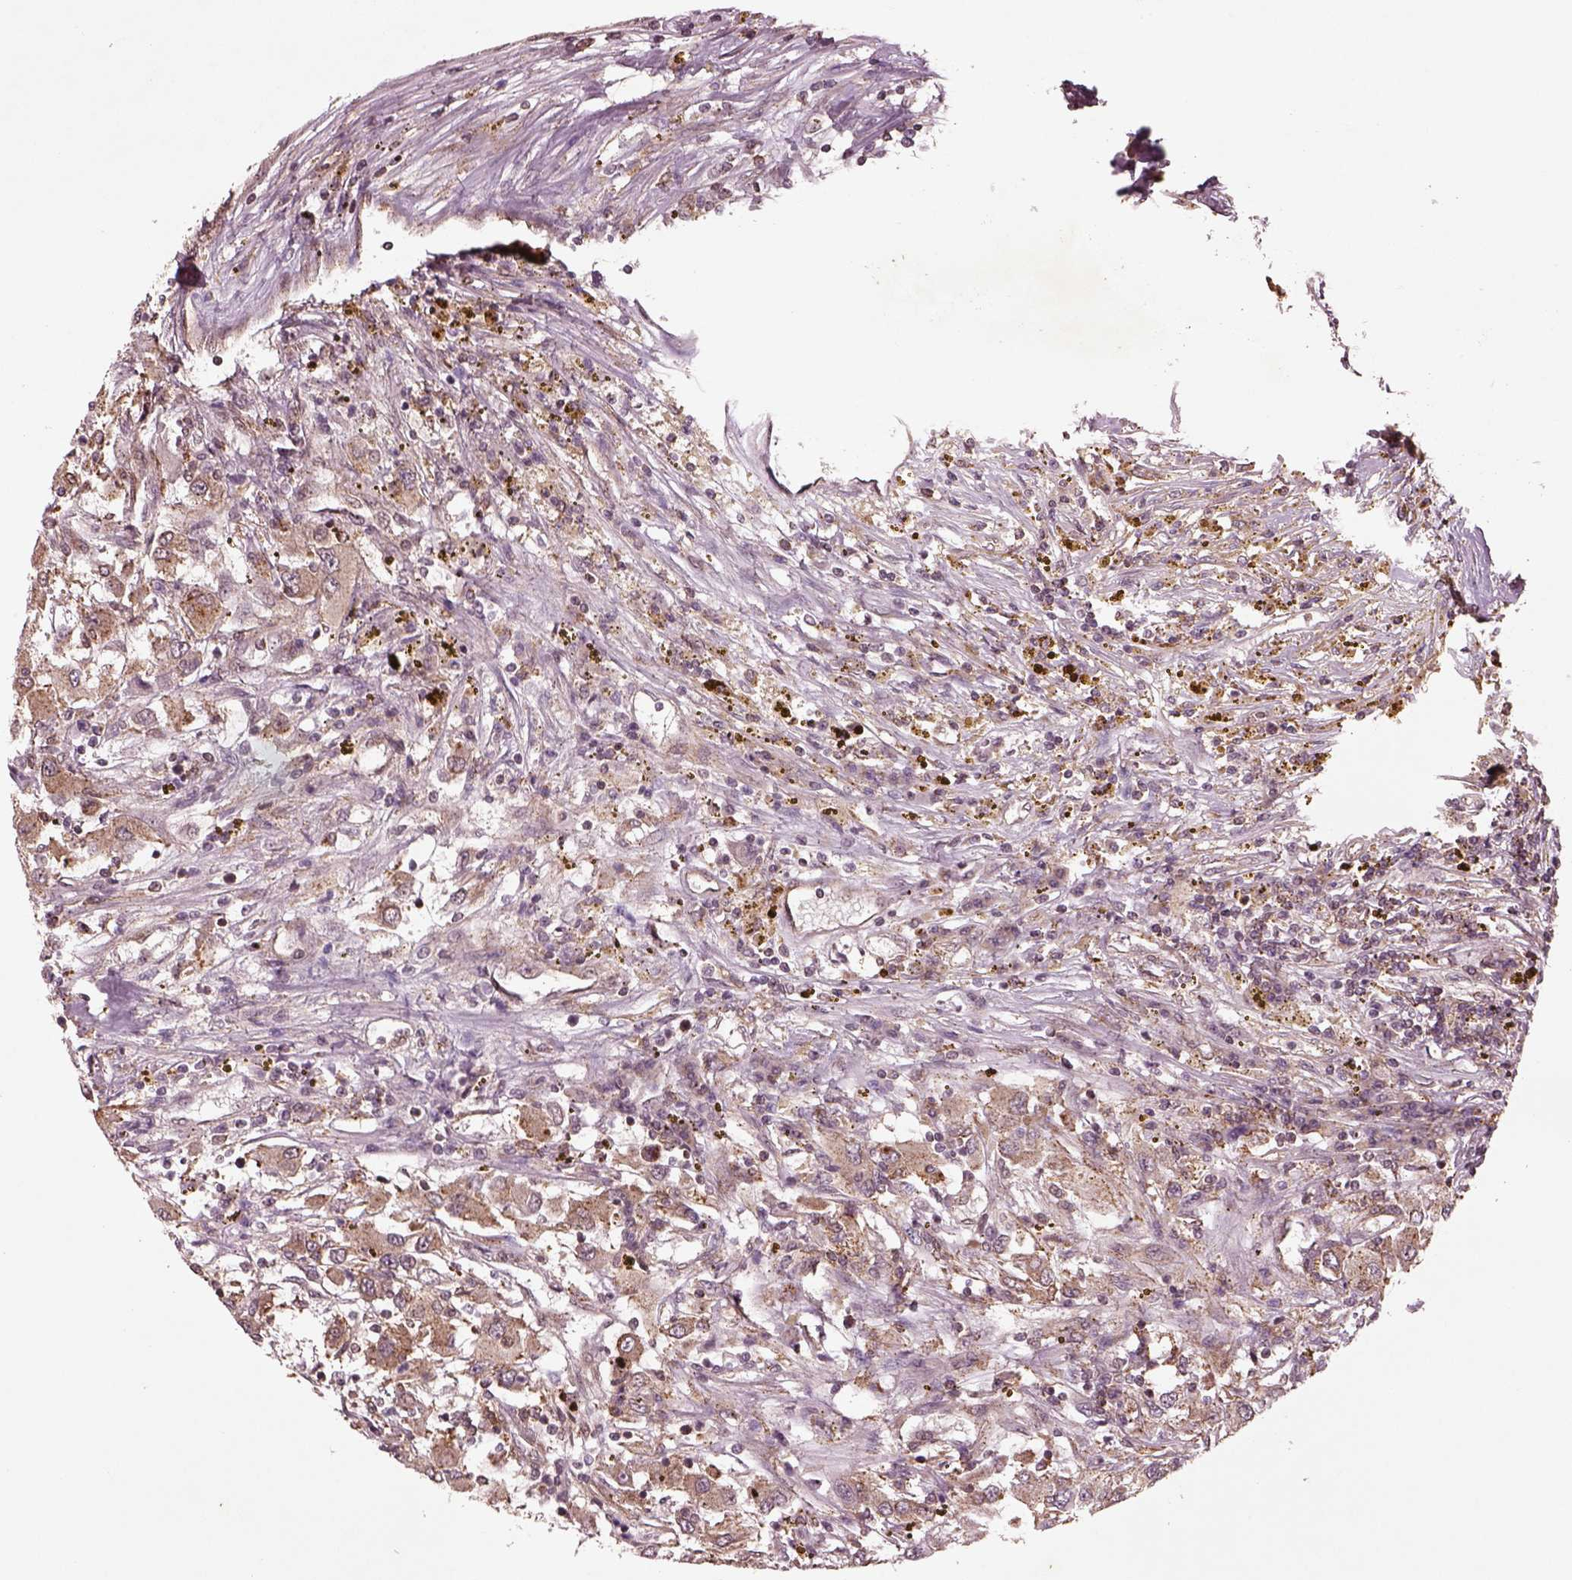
{"staining": {"intensity": "moderate", "quantity": "25%-75%", "location": "cytoplasmic/membranous"}, "tissue": "renal cancer", "cell_type": "Tumor cells", "image_type": "cancer", "snomed": [{"axis": "morphology", "description": "Adenocarcinoma, NOS"}, {"axis": "topography", "description": "Kidney"}], "caption": "The histopathology image reveals staining of renal cancer (adenocarcinoma), revealing moderate cytoplasmic/membranous protein positivity (brown color) within tumor cells.", "gene": "WASHC2A", "patient": {"sex": "female", "age": 67}}